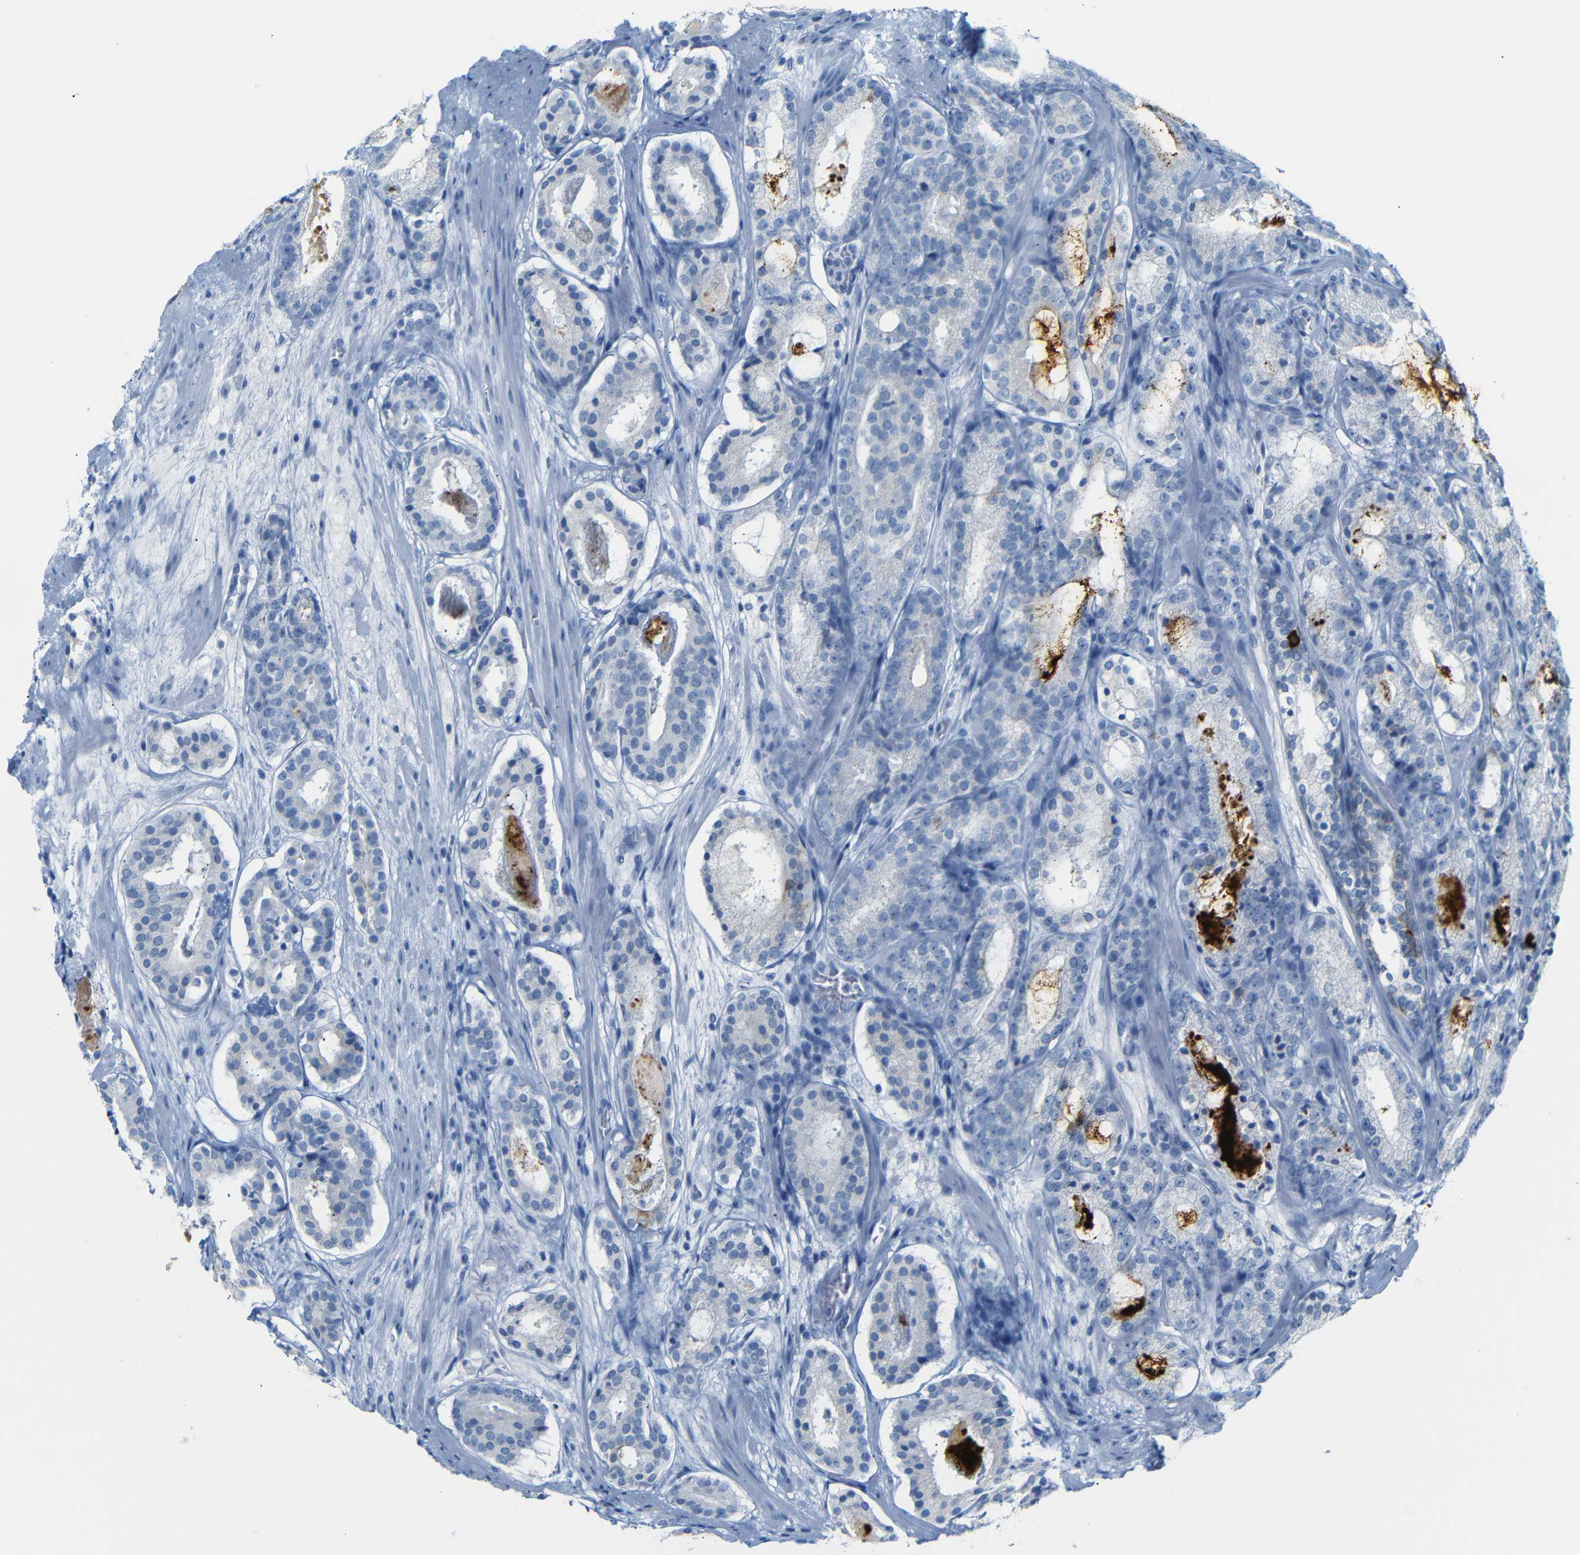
{"staining": {"intensity": "negative", "quantity": "none", "location": "none"}, "tissue": "prostate cancer", "cell_type": "Tumor cells", "image_type": "cancer", "snomed": [{"axis": "morphology", "description": "Adenocarcinoma, Low grade"}, {"axis": "topography", "description": "Prostate"}], "caption": "Tumor cells are negative for protein expression in human prostate cancer (adenocarcinoma (low-grade)). (Brightfield microscopy of DAB immunohistochemistry (IHC) at high magnification).", "gene": "DYNAP", "patient": {"sex": "male", "age": 69}}